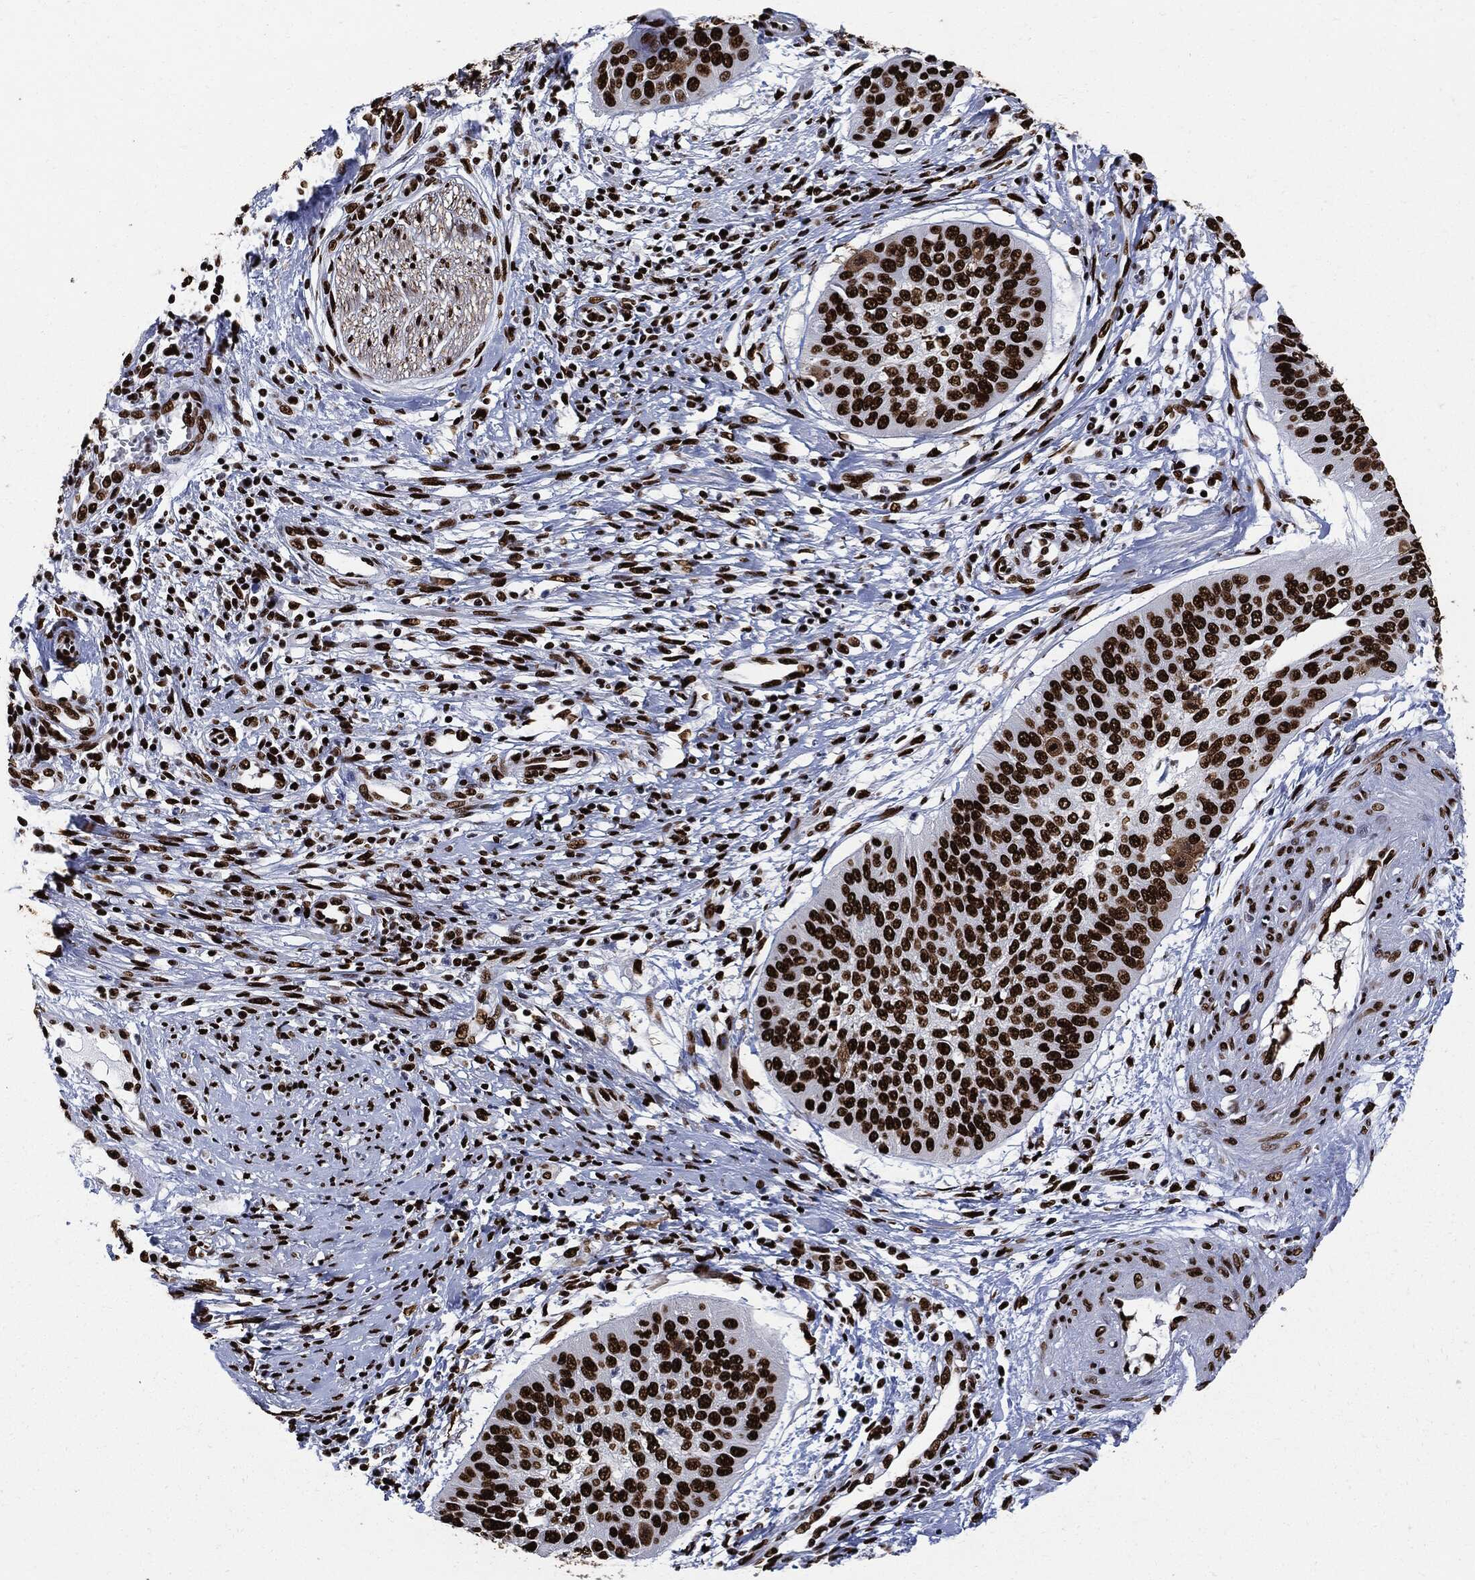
{"staining": {"intensity": "strong", "quantity": ">75%", "location": "nuclear"}, "tissue": "cervical cancer", "cell_type": "Tumor cells", "image_type": "cancer", "snomed": [{"axis": "morphology", "description": "Normal tissue, NOS"}, {"axis": "morphology", "description": "Squamous cell carcinoma, NOS"}, {"axis": "topography", "description": "Cervix"}], "caption": "Immunohistochemical staining of human cervical cancer reveals high levels of strong nuclear staining in approximately >75% of tumor cells.", "gene": "RECQL", "patient": {"sex": "female", "age": 39}}